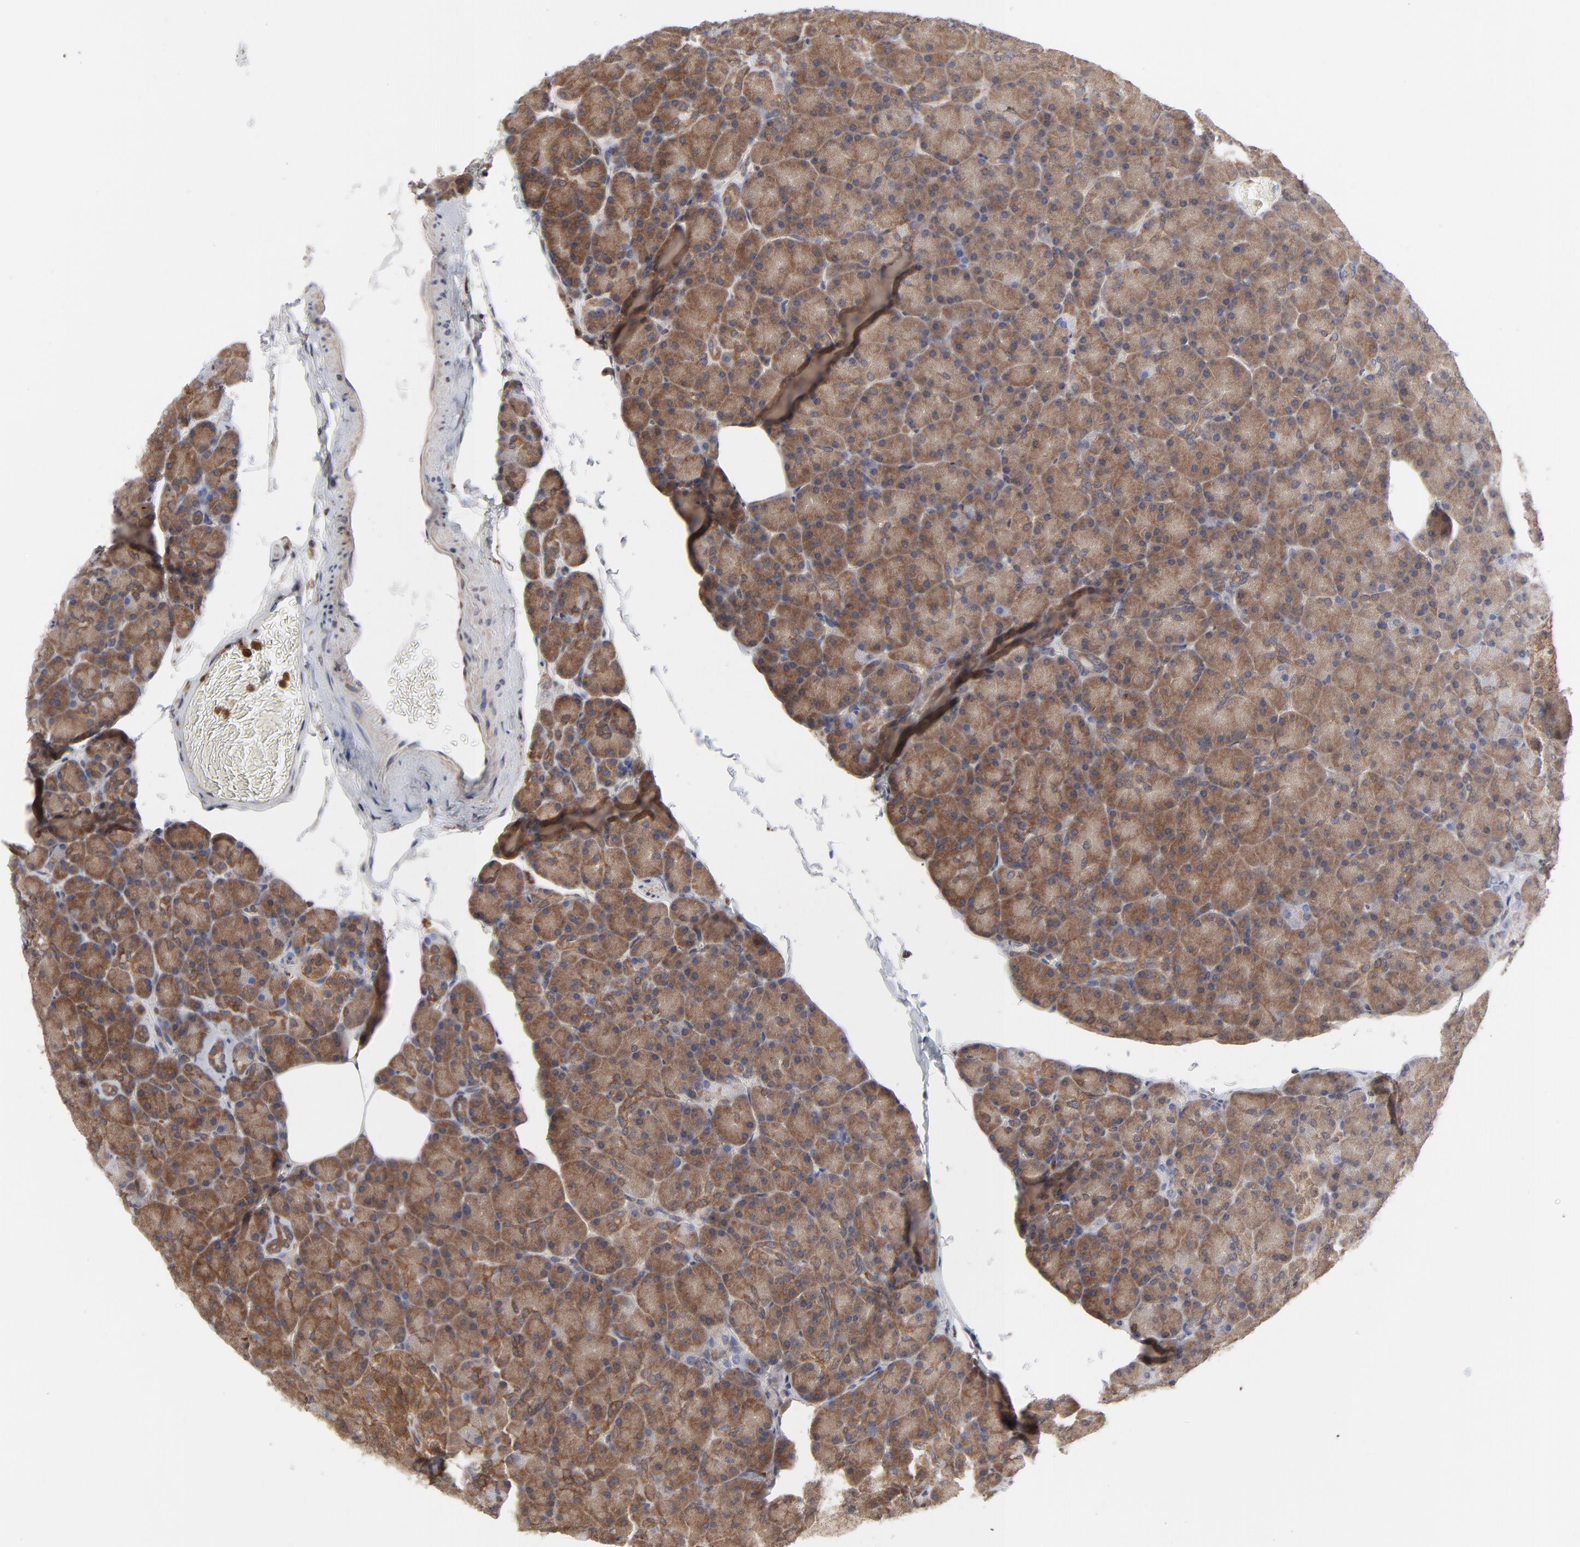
{"staining": {"intensity": "strong", "quantity": ">75%", "location": "cytoplasmic/membranous"}, "tissue": "pancreas", "cell_type": "Exocrine glandular cells", "image_type": "normal", "snomed": [{"axis": "morphology", "description": "Normal tissue, NOS"}, {"axis": "topography", "description": "Pancreas"}], "caption": "DAB immunohistochemical staining of unremarkable human pancreas reveals strong cytoplasmic/membranous protein positivity in approximately >75% of exocrine glandular cells.", "gene": "MAP2K1", "patient": {"sex": "female", "age": 43}}